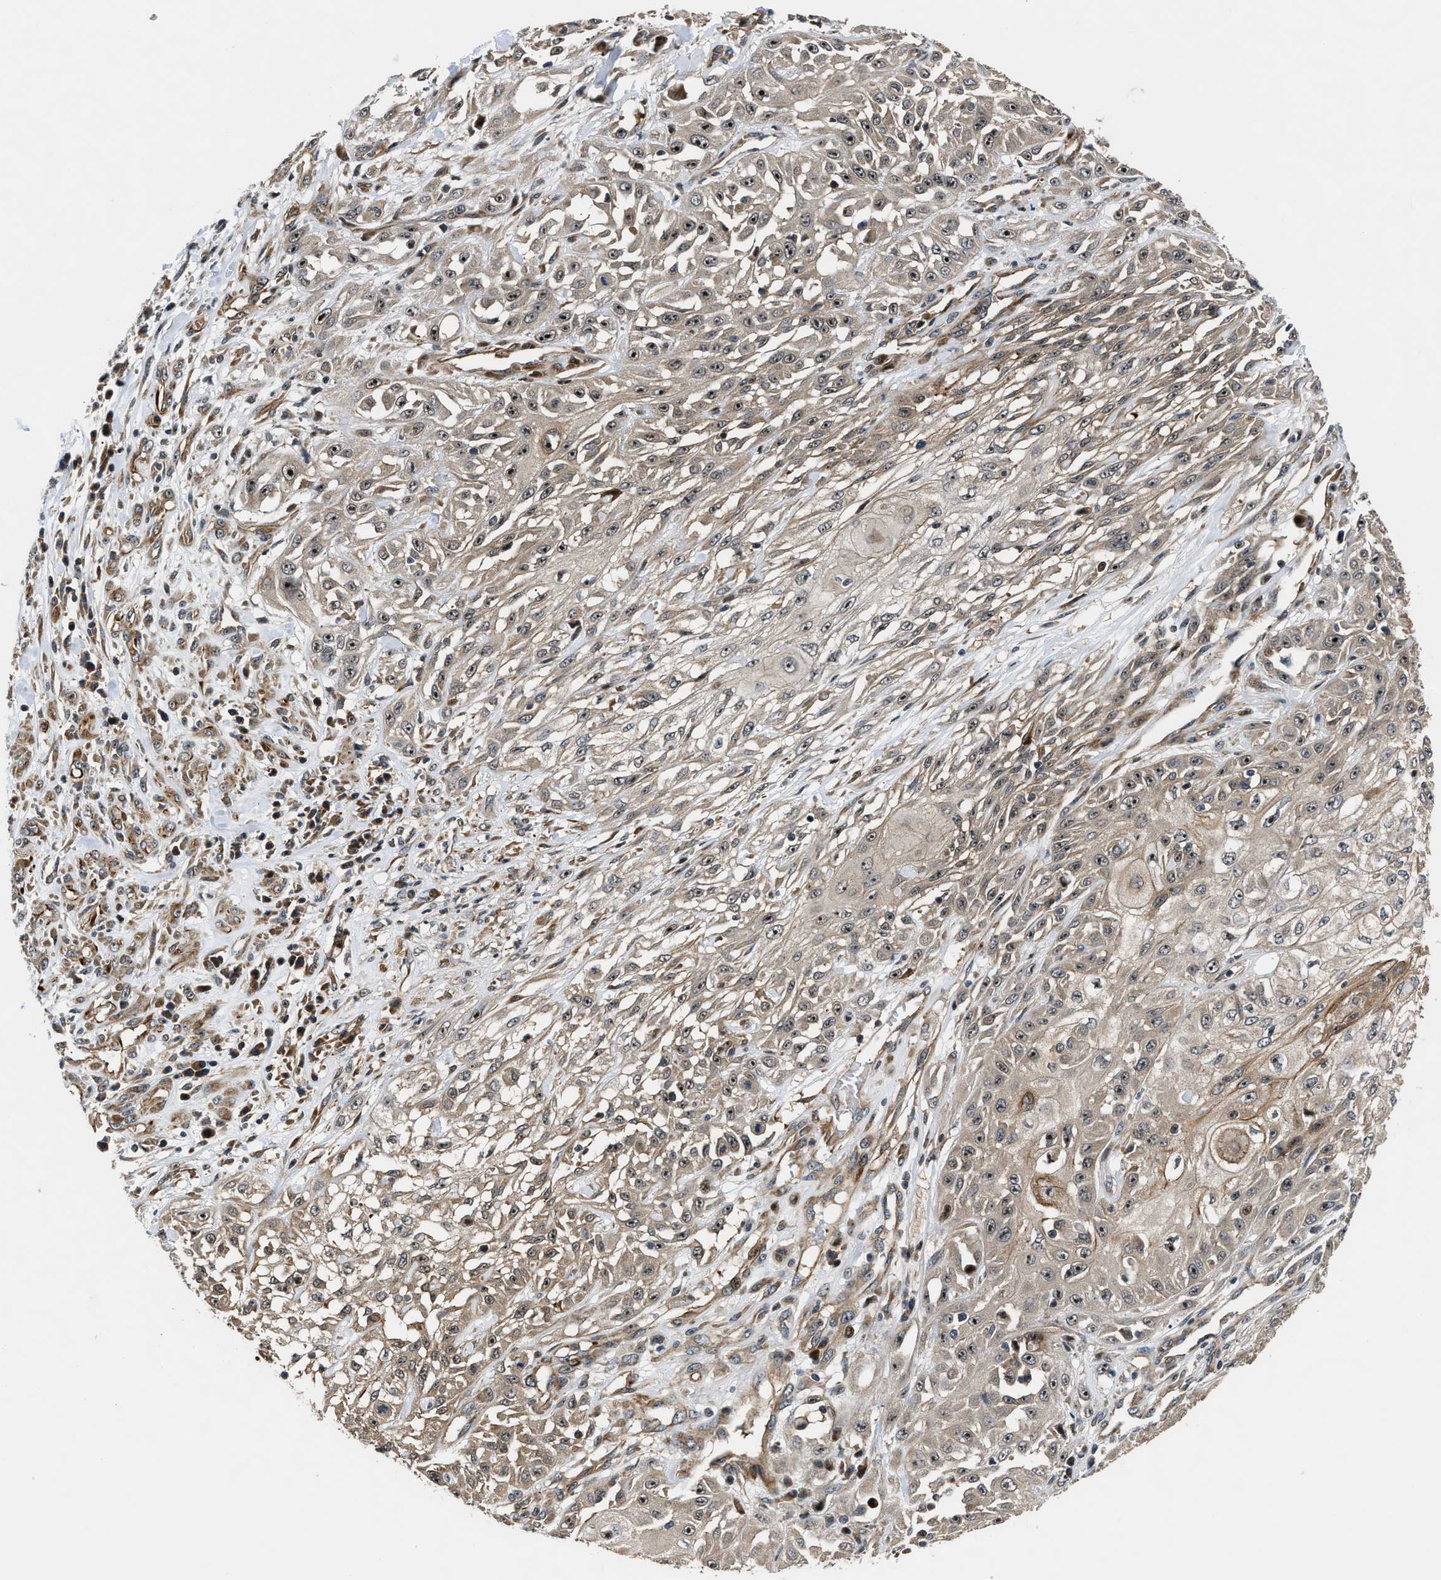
{"staining": {"intensity": "moderate", "quantity": ">75%", "location": "cytoplasmic/membranous,nuclear"}, "tissue": "skin cancer", "cell_type": "Tumor cells", "image_type": "cancer", "snomed": [{"axis": "morphology", "description": "Squamous cell carcinoma, NOS"}, {"axis": "morphology", "description": "Squamous cell carcinoma, metastatic, NOS"}, {"axis": "topography", "description": "Skin"}, {"axis": "topography", "description": "Lymph node"}], "caption": "Immunohistochemical staining of human skin cancer shows moderate cytoplasmic/membranous and nuclear protein staining in approximately >75% of tumor cells.", "gene": "ALDH3A2", "patient": {"sex": "male", "age": 75}}